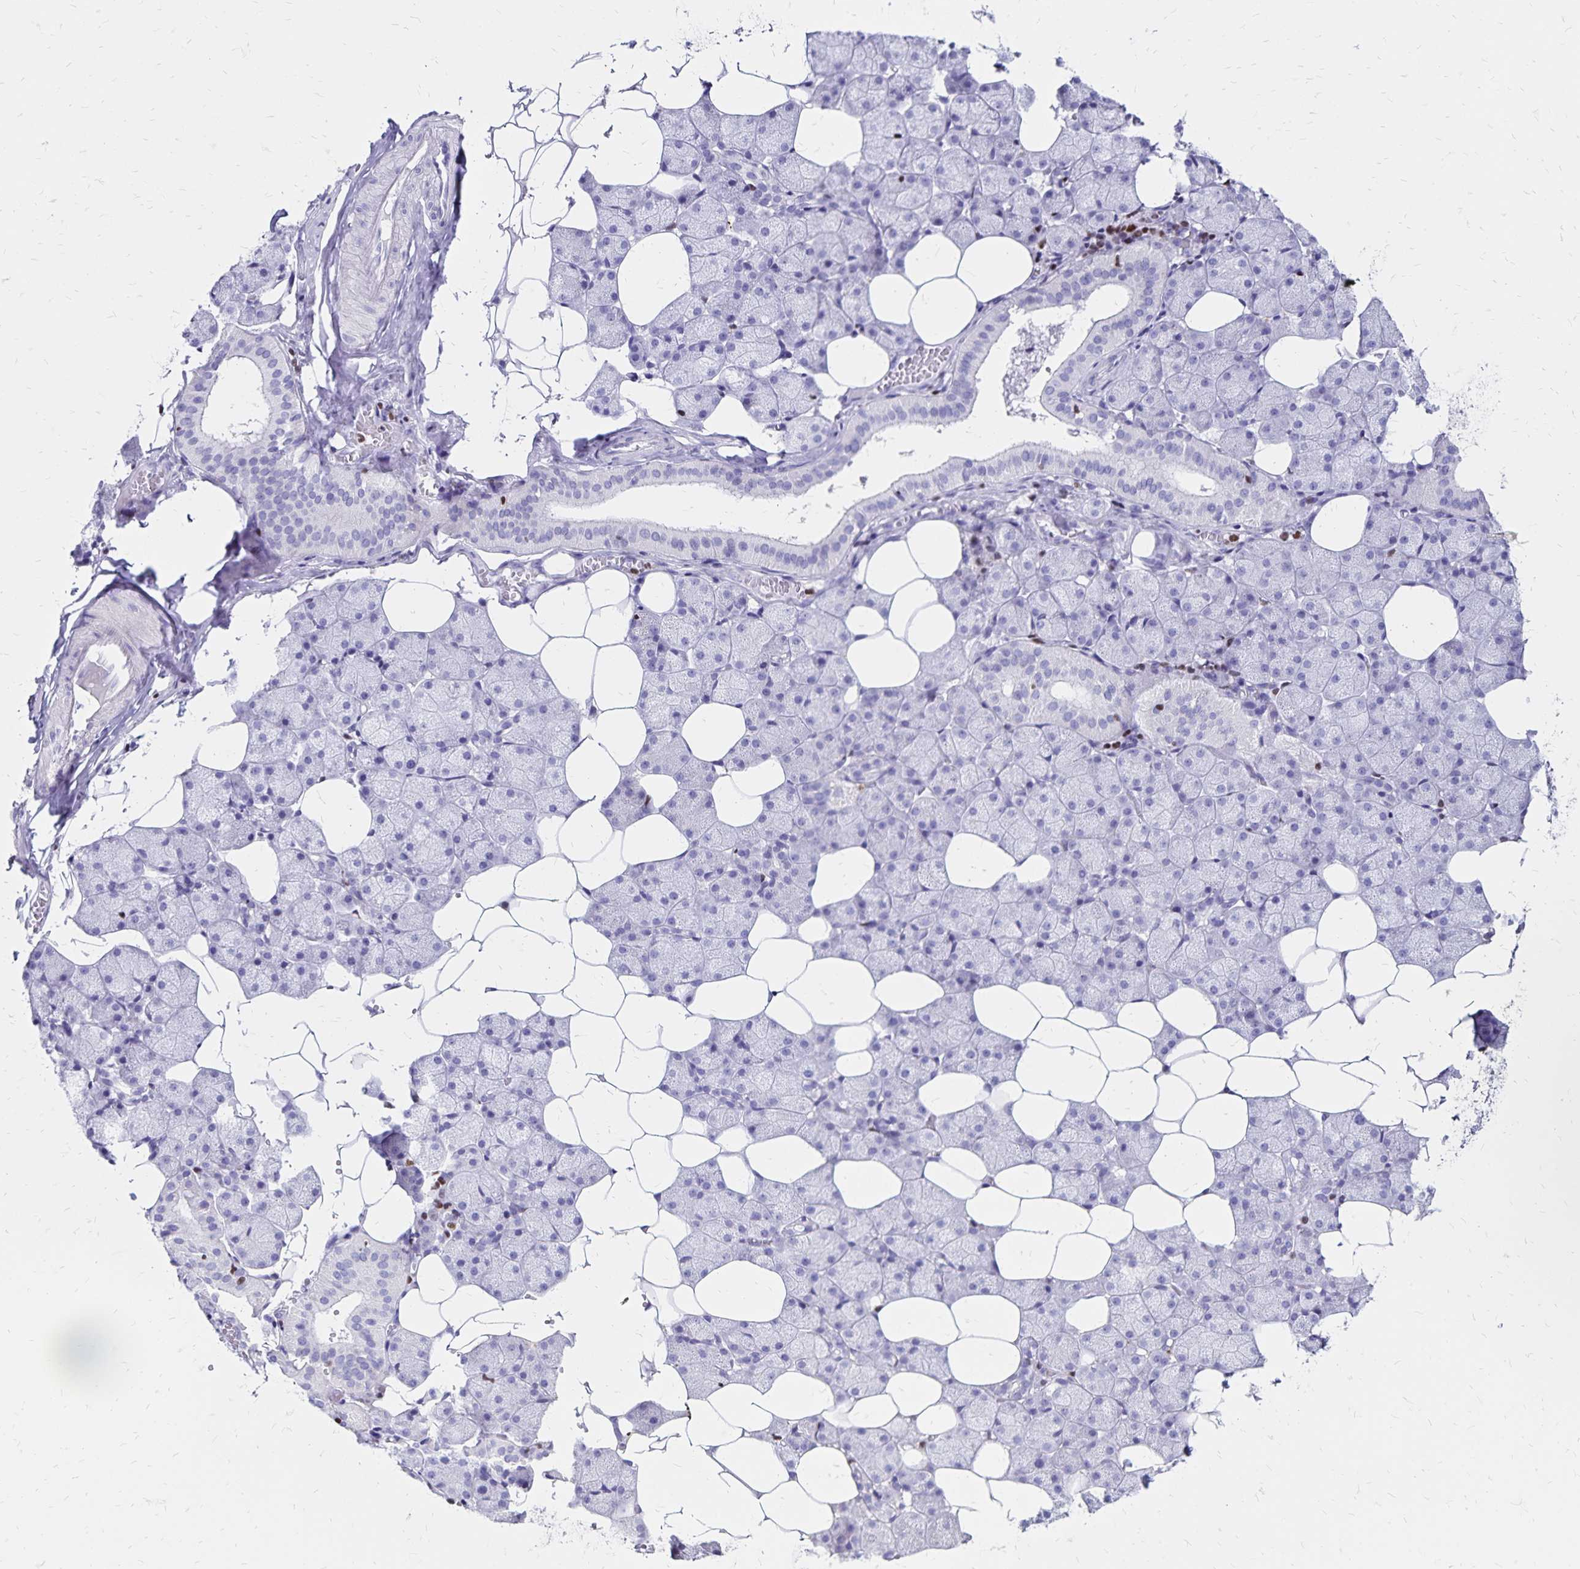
{"staining": {"intensity": "negative", "quantity": "none", "location": "none"}, "tissue": "salivary gland", "cell_type": "Glandular cells", "image_type": "normal", "snomed": [{"axis": "morphology", "description": "Normal tissue, NOS"}, {"axis": "topography", "description": "Salivary gland"}], "caption": "Immunohistochemistry (IHC) photomicrograph of normal salivary gland: human salivary gland stained with DAB (3,3'-diaminobenzidine) demonstrates no significant protein positivity in glandular cells.", "gene": "IKZF1", "patient": {"sex": "male", "age": 38}}